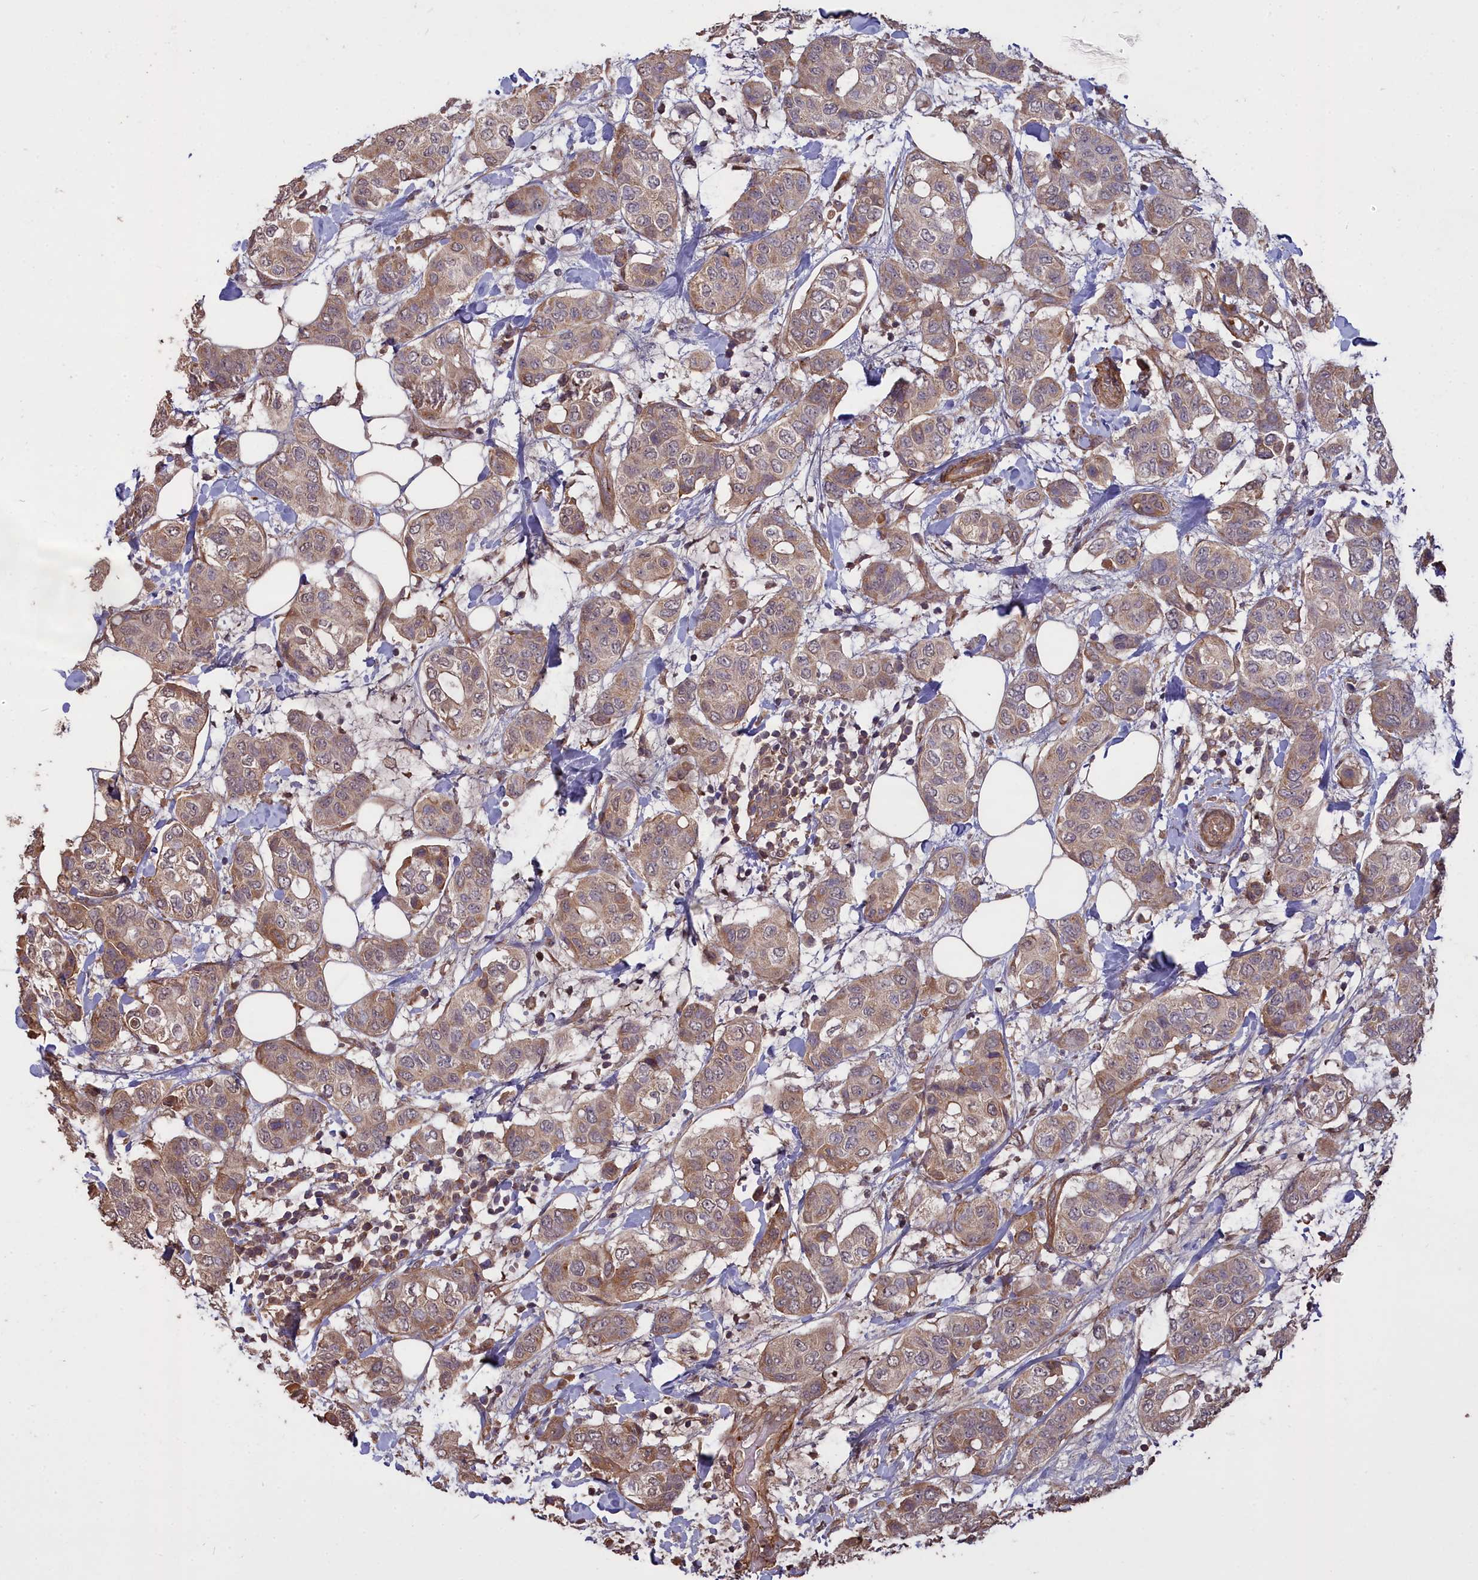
{"staining": {"intensity": "moderate", "quantity": ">75%", "location": "cytoplasmic/membranous,nuclear"}, "tissue": "breast cancer", "cell_type": "Tumor cells", "image_type": "cancer", "snomed": [{"axis": "morphology", "description": "Lobular carcinoma"}, {"axis": "topography", "description": "Breast"}], "caption": "Tumor cells display medium levels of moderate cytoplasmic/membranous and nuclear staining in approximately >75% of cells in breast cancer.", "gene": "ATP6V0A2", "patient": {"sex": "female", "age": 51}}